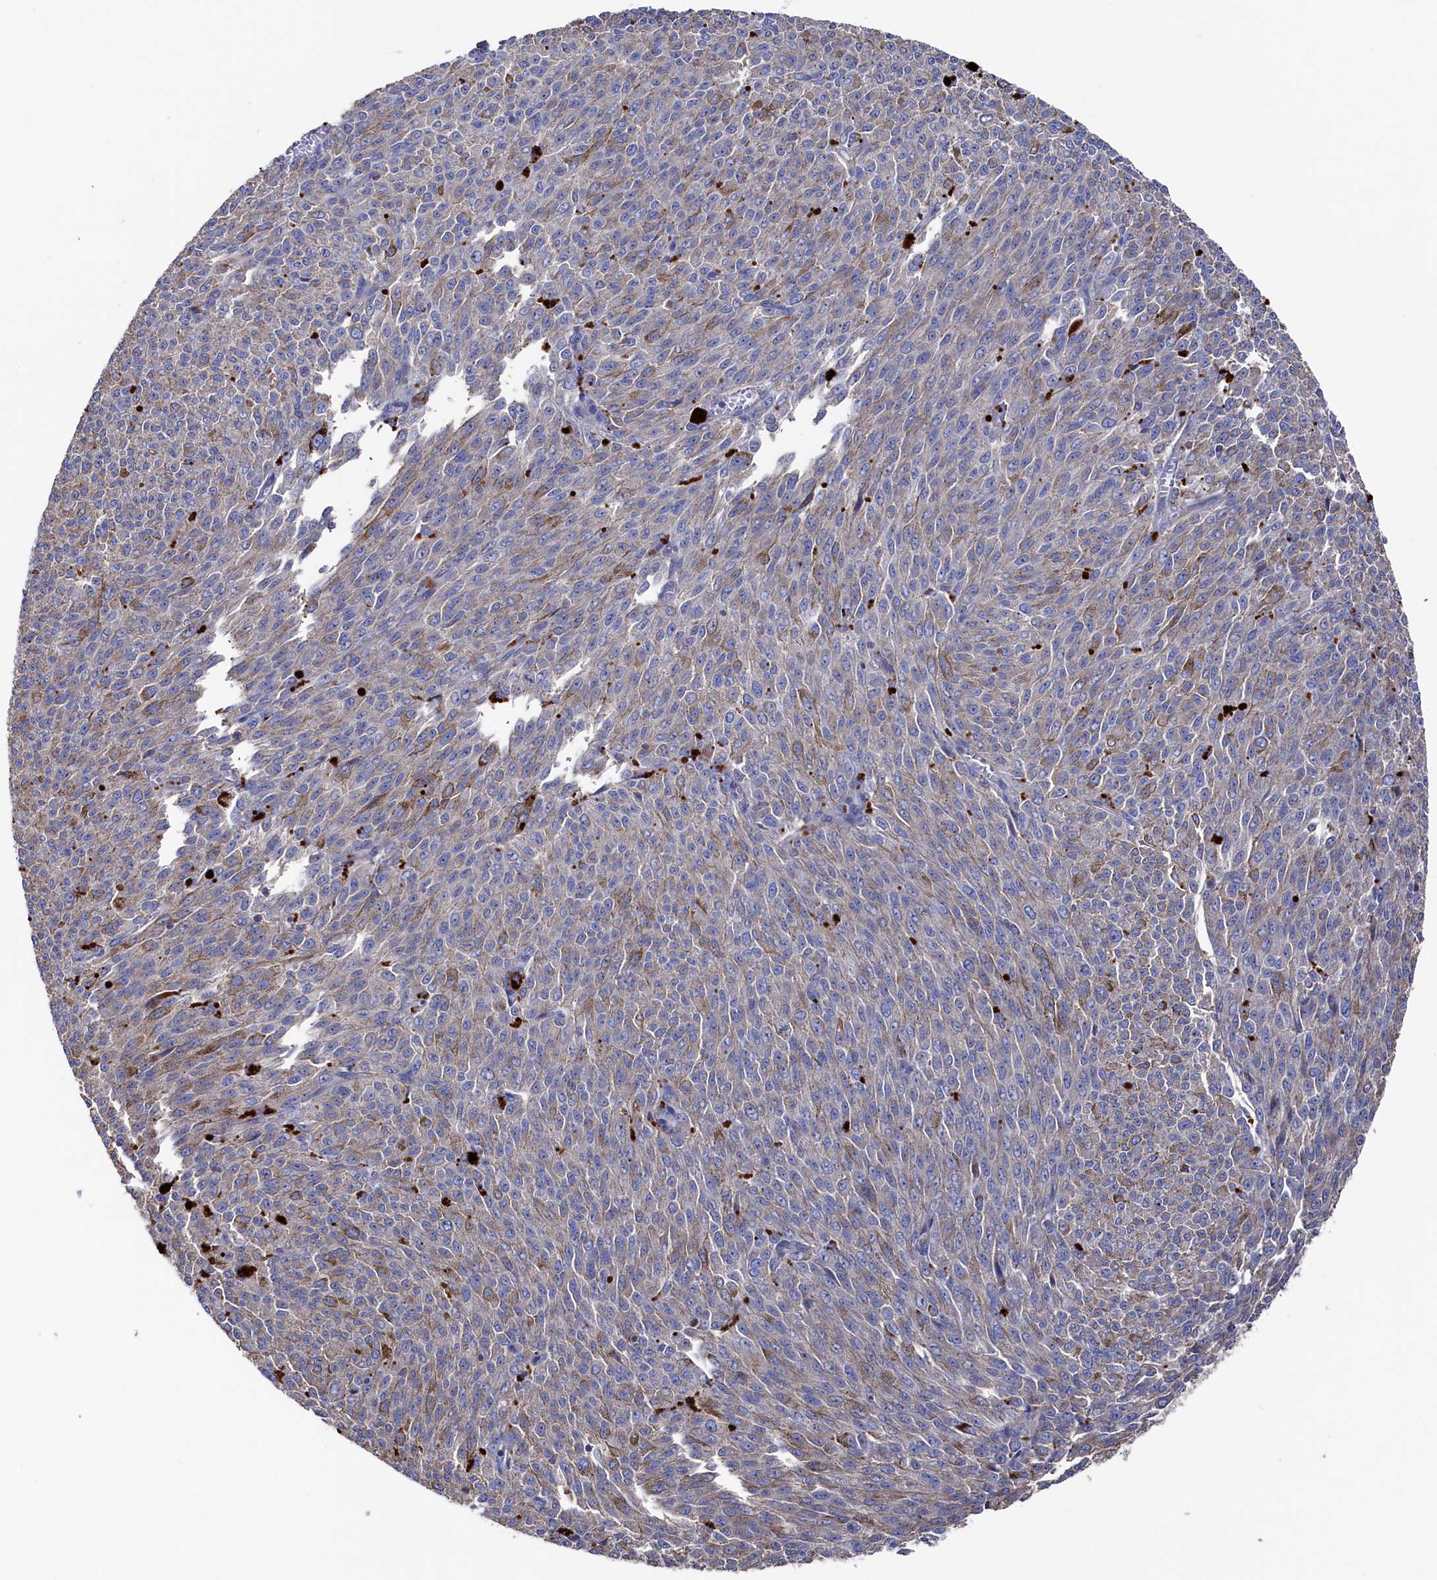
{"staining": {"intensity": "weak", "quantity": "<25%", "location": "cytoplasmic/membranous"}, "tissue": "melanoma", "cell_type": "Tumor cells", "image_type": "cancer", "snomed": [{"axis": "morphology", "description": "Malignant melanoma, NOS"}, {"axis": "topography", "description": "Skin"}], "caption": "A histopathology image of human malignant melanoma is negative for staining in tumor cells.", "gene": "TK2", "patient": {"sex": "female", "age": 52}}